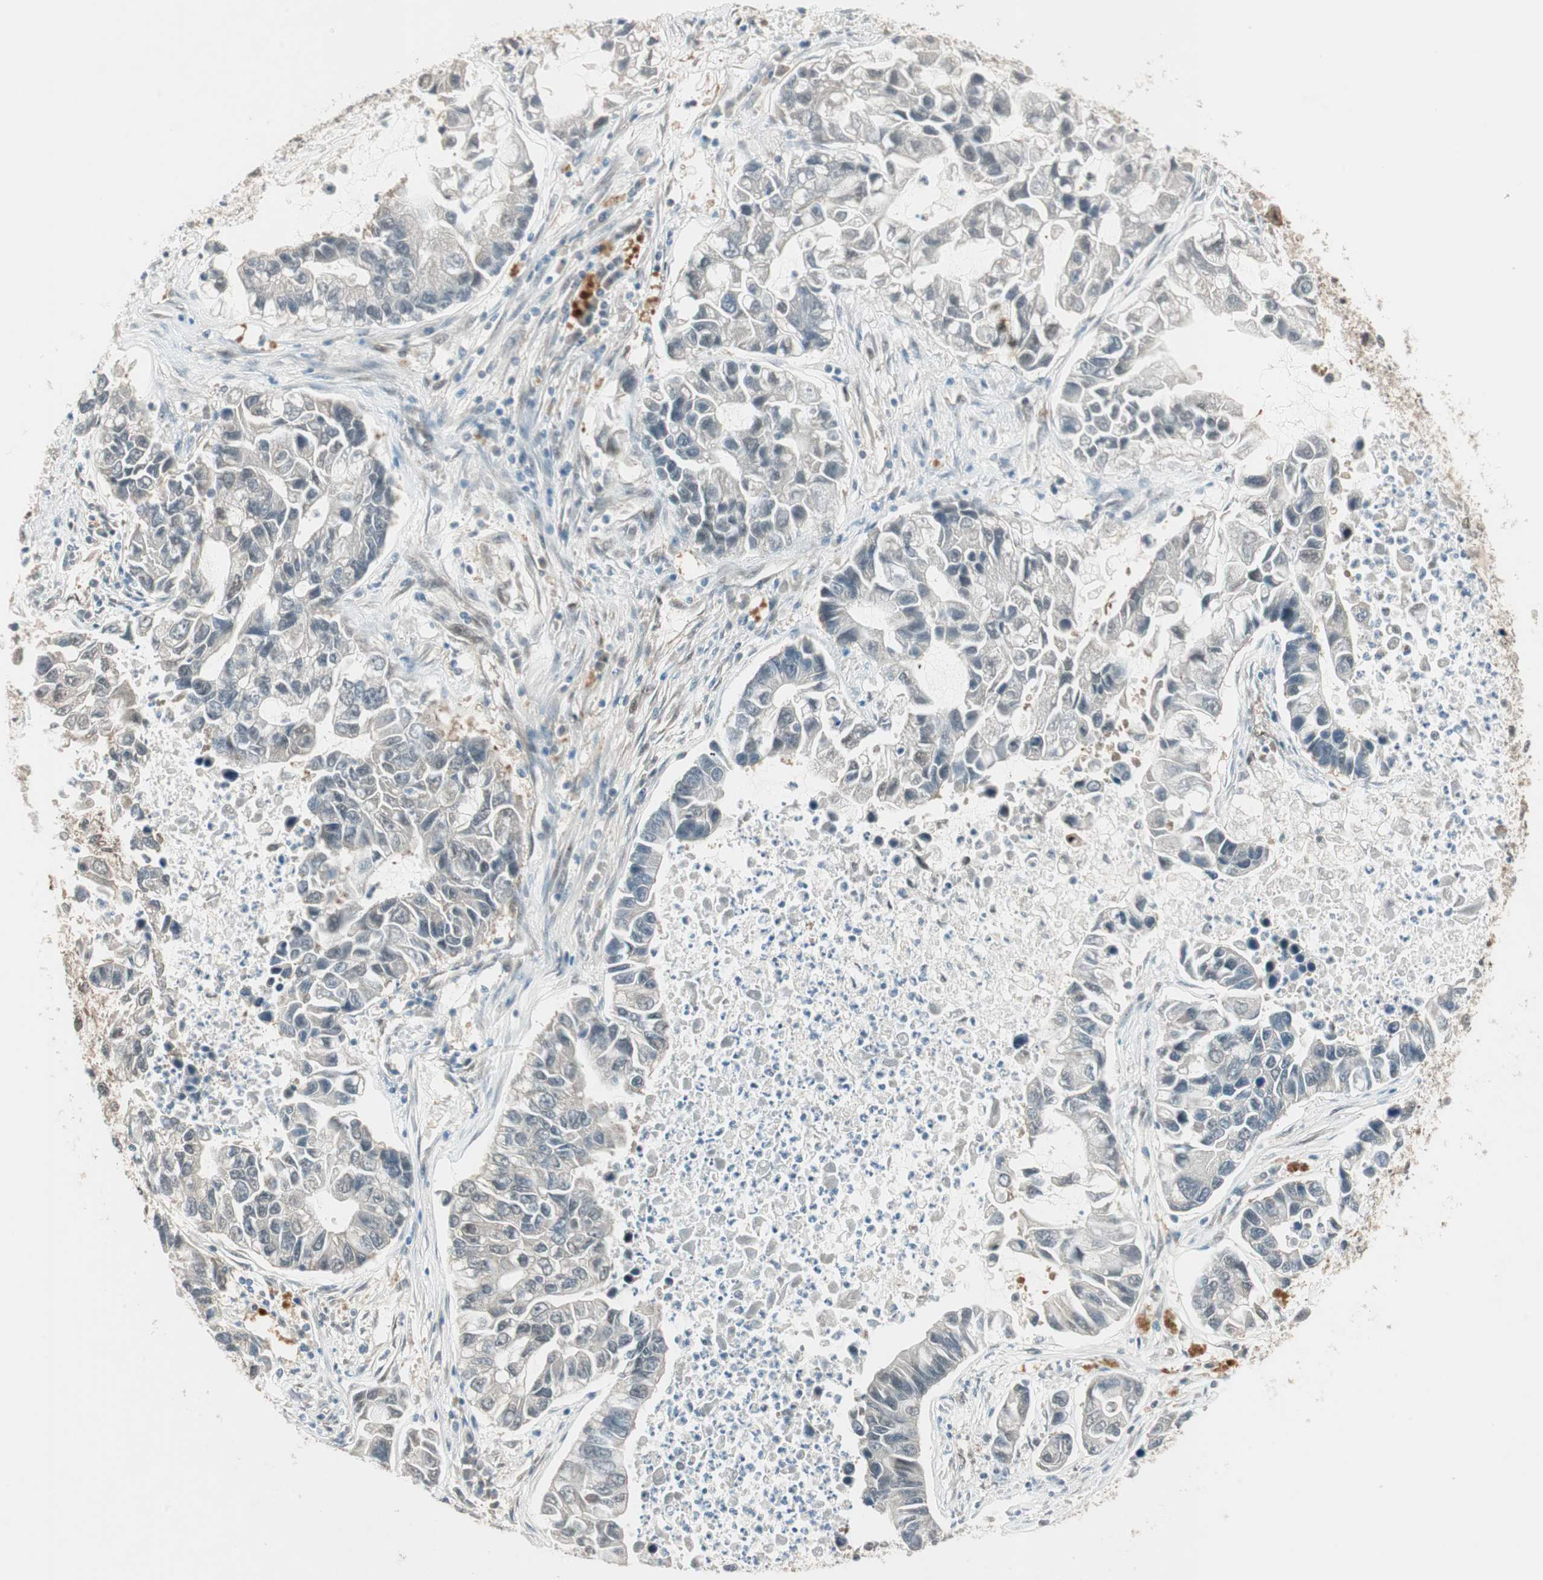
{"staining": {"intensity": "negative", "quantity": "none", "location": "none"}, "tissue": "lung cancer", "cell_type": "Tumor cells", "image_type": "cancer", "snomed": [{"axis": "morphology", "description": "Adenocarcinoma, NOS"}, {"axis": "topography", "description": "Lung"}], "caption": "Human adenocarcinoma (lung) stained for a protein using immunohistochemistry (IHC) reveals no staining in tumor cells.", "gene": "PSMD8", "patient": {"sex": "female", "age": 51}}